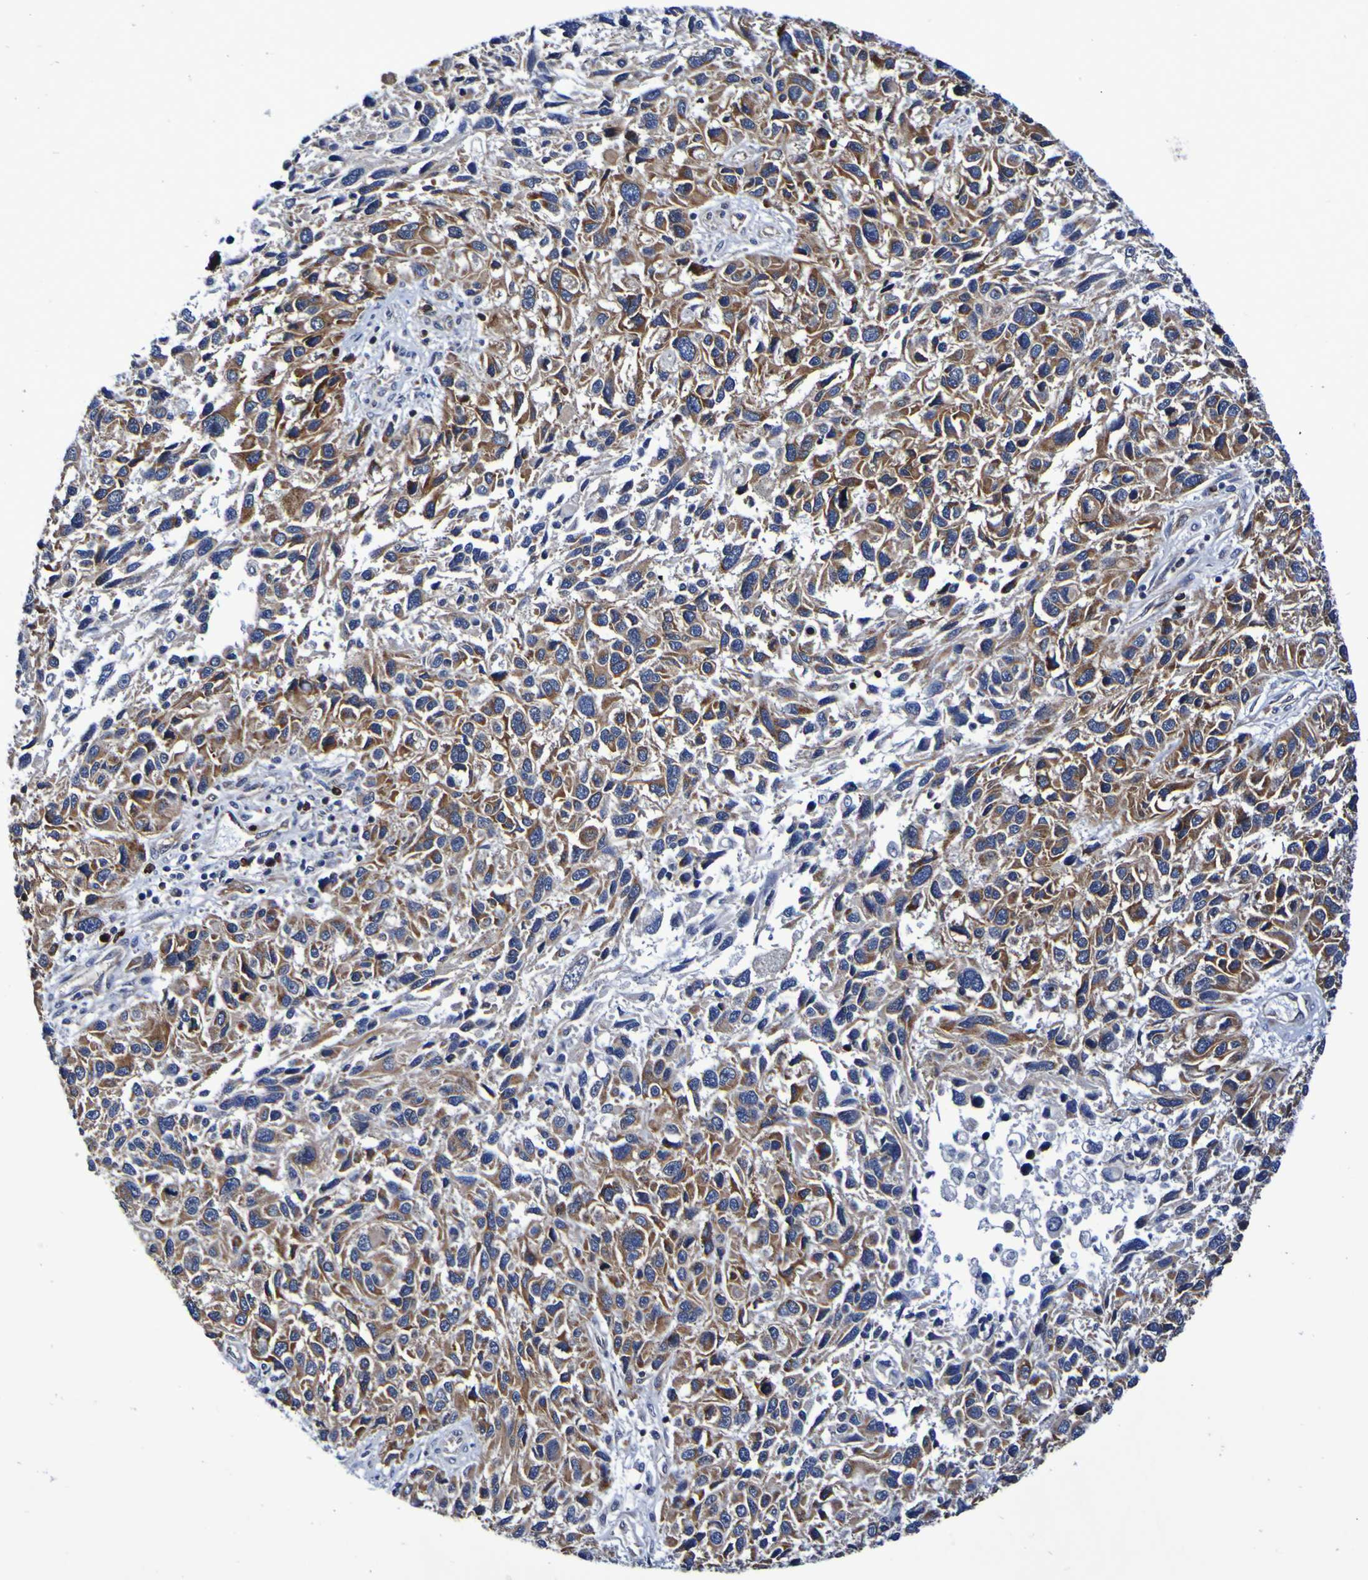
{"staining": {"intensity": "strong", "quantity": ">75%", "location": "cytoplasmic/membranous"}, "tissue": "melanoma", "cell_type": "Tumor cells", "image_type": "cancer", "snomed": [{"axis": "morphology", "description": "Malignant melanoma, NOS"}, {"axis": "topography", "description": "Skin"}], "caption": "Melanoma stained with a brown dye shows strong cytoplasmic/membranous positive expression in about >75% of tumor cells.", "gene": "GJB1", "patient": {"sex": "male", "age": 53}}